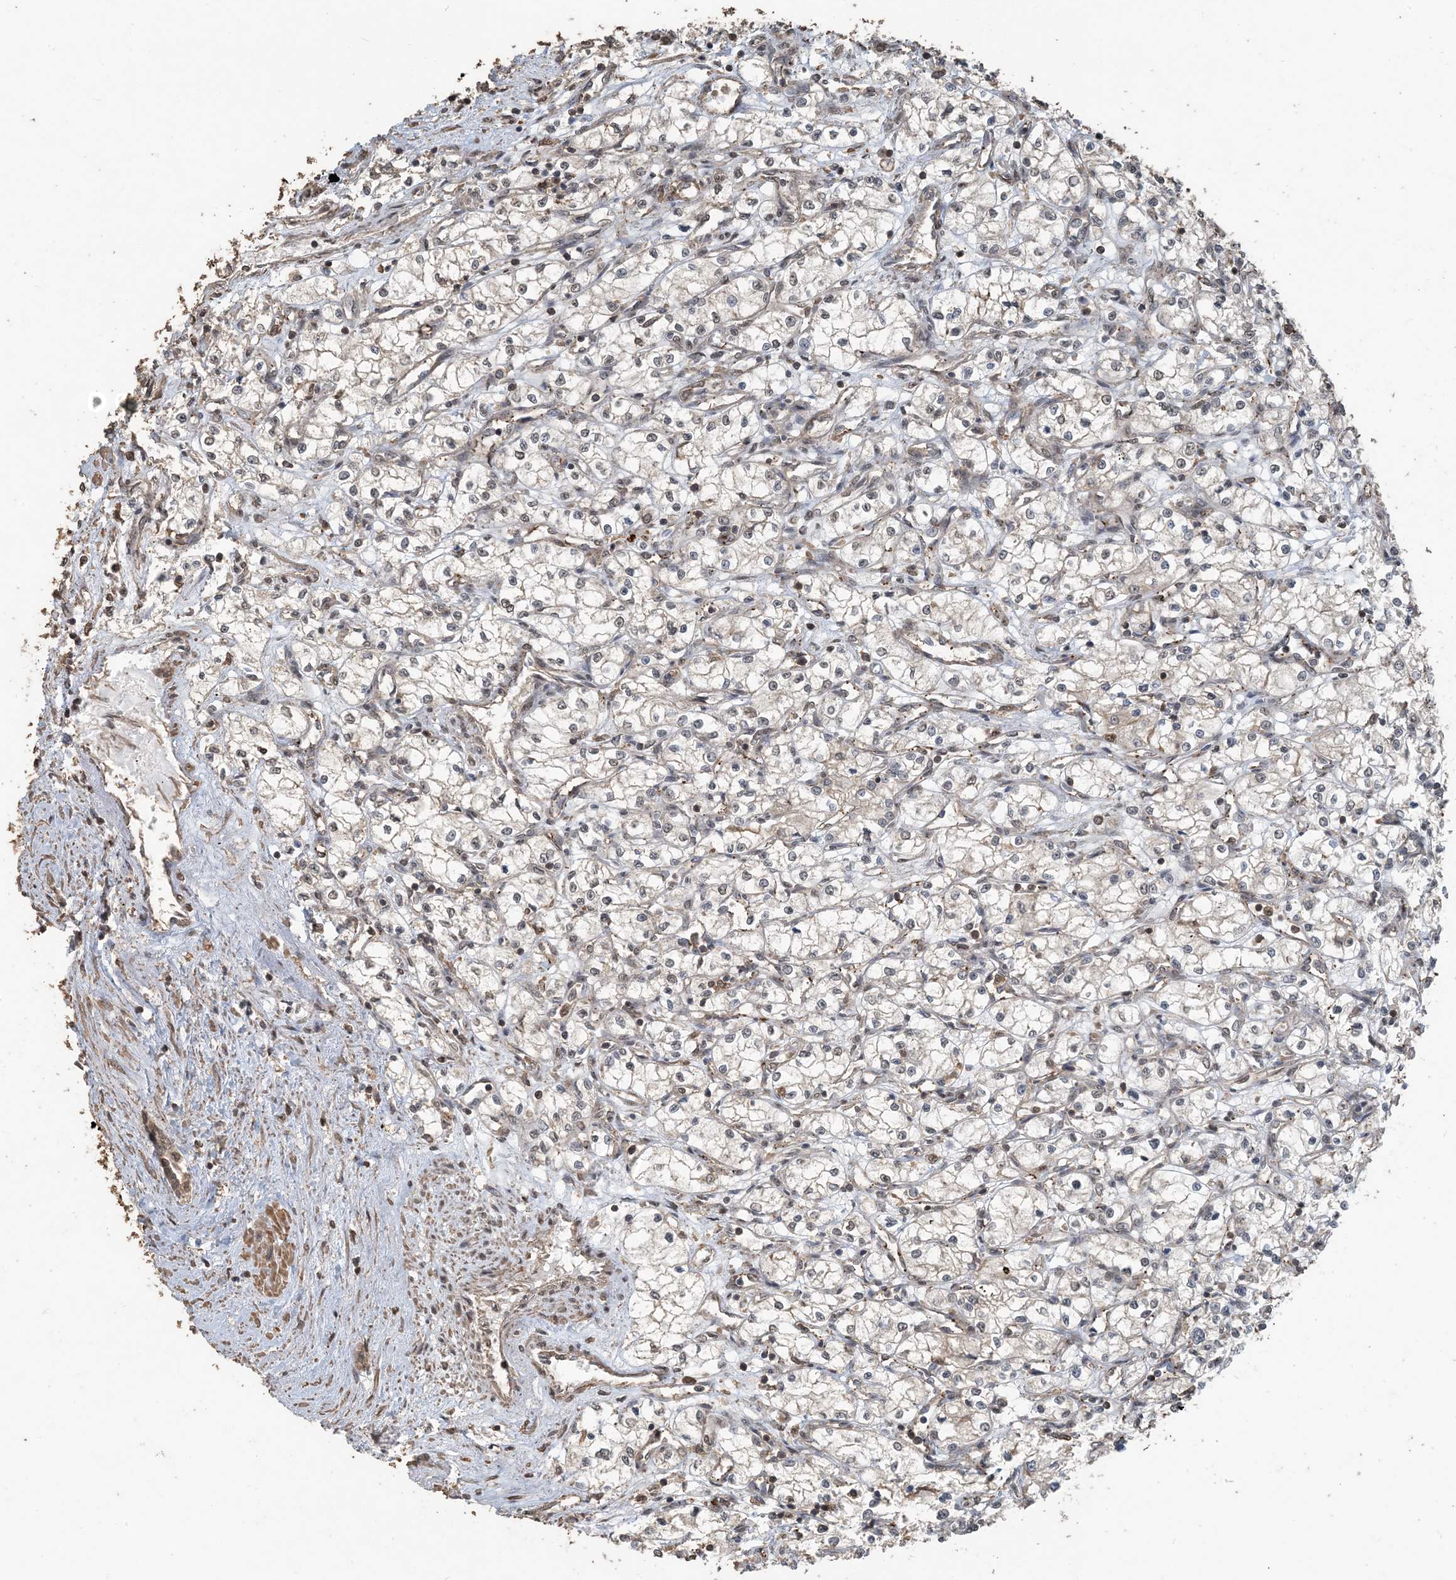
{"staining": {"intensity": "negative", "quantity": "none", "location": "none"}, "tissue": "renal cancer", "cell_type": "Tumor cells", "image_type": "cancer", "snomed": [{"axis": "morphology", "description": "Adenocarcinoma, NOS"}, {"axis": "topography", "description": "Kidney"}], "caption": "Image shows no protein staining in tumor cells of renal cancer (adenocarcinoma) tissue.", "gene": "ZC3H12A", "patient": {"sex": "male", "age": 59}}